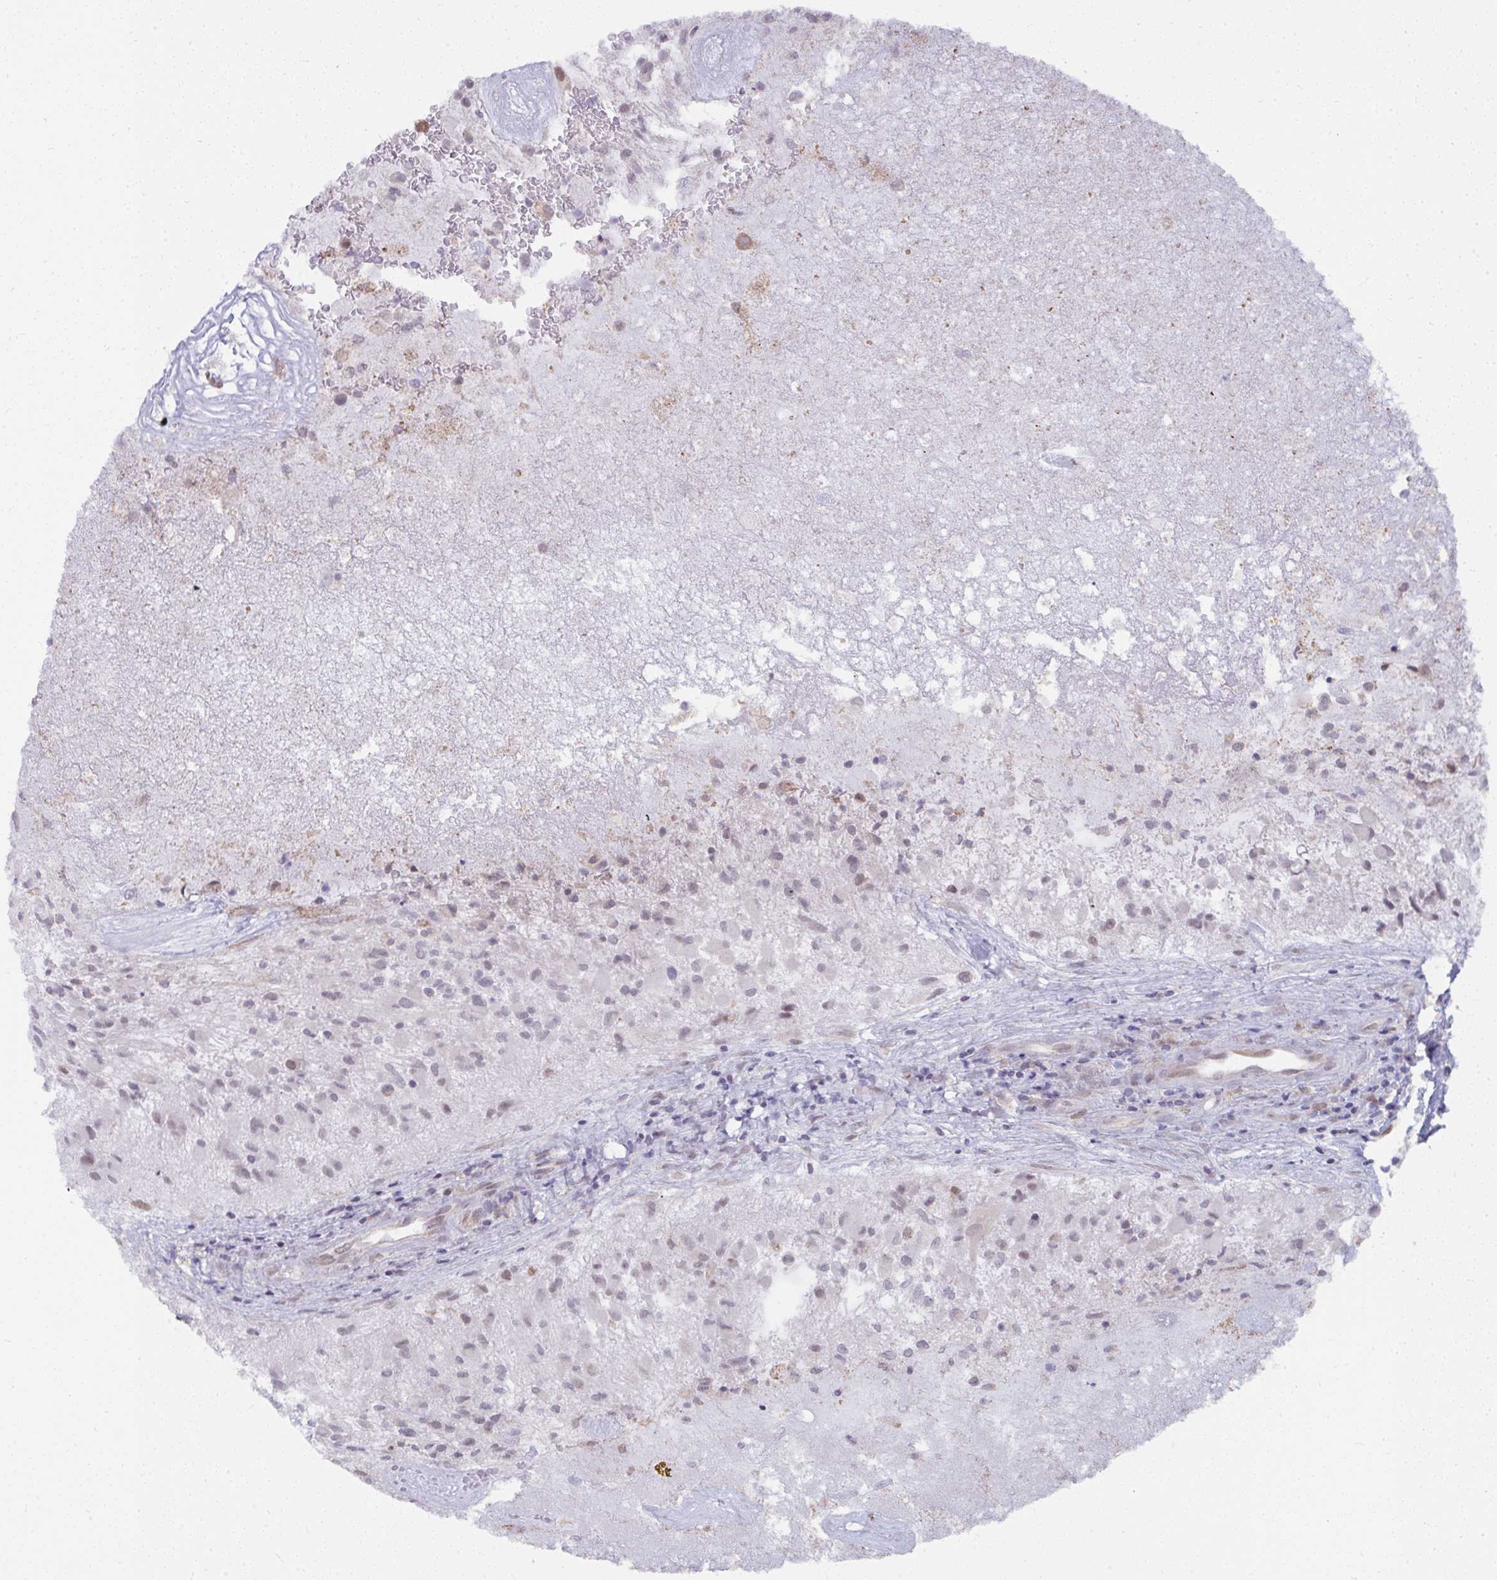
{"staining": {"intensity": "weak", "quantity": "<25%", "location": "nuclear"}, "tissue": "glioma", "cell_type": "Tumor cells", "image_type": "cancer", "snomed": [{"axis": "morphology", "description": "Glioma, malignant, High grade"}, {"axis": "topography", "description": "Brain"}], "caption": "A micrograph of malignant high-grade glioma stained for a protein shows no brown staining in tumor cells.", "gene": "NMNAT1", "patient": {"sex": "female", "age": 67}}